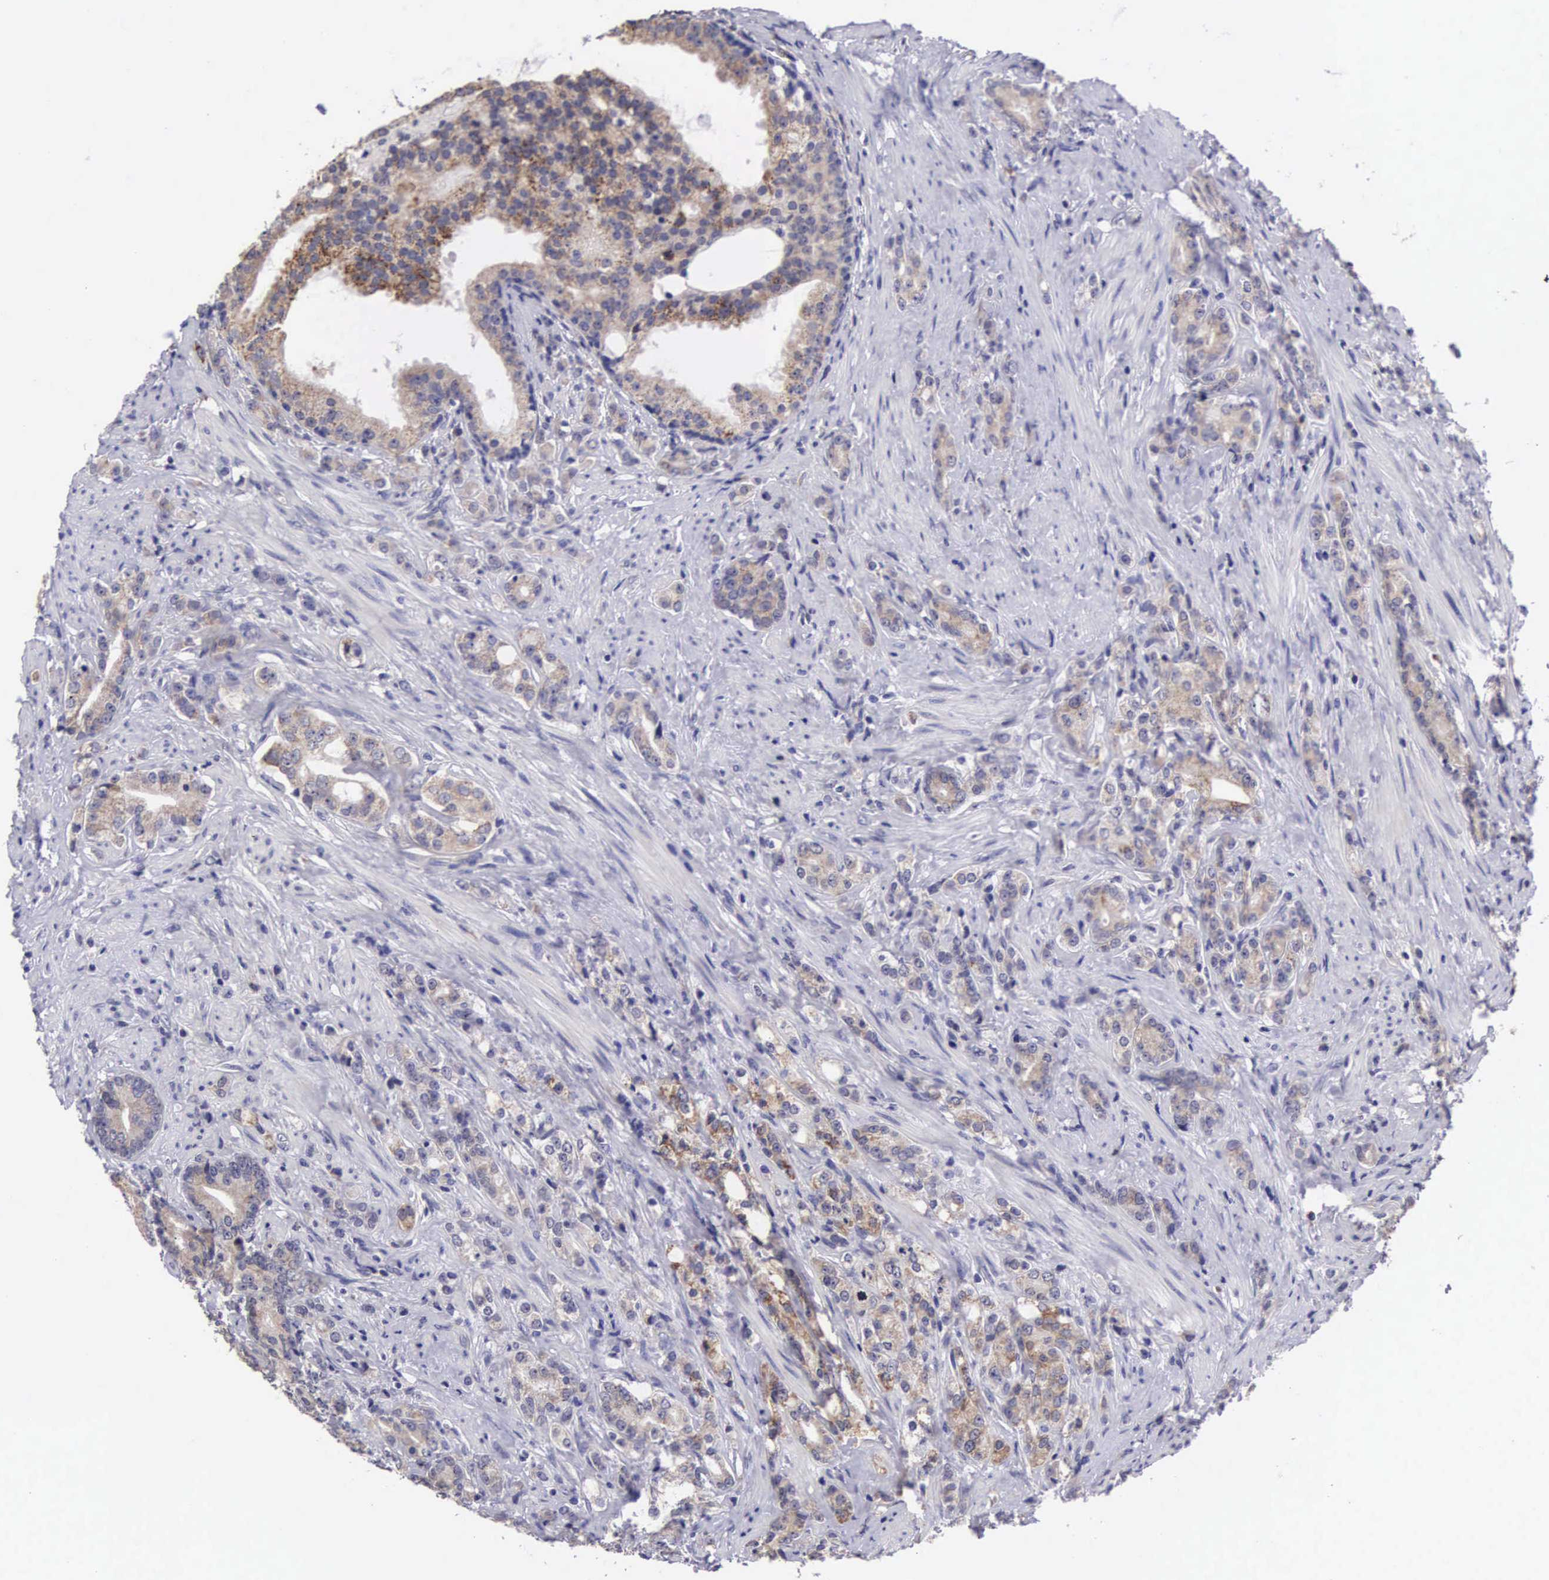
{"staining": {"intensity": "moderate", "quantity": "25%-75%", "location": "cytoplasmic/membranous"}, "tissue": "prostate cancer", "cell_type": "Tumor cells", "image_type": "cancer", "snomed": [{"axis": "morphology", "description": "Adenocarcinoma, Medium grade"}, {"axis": "topography", "description": "Prostate"}], "caption": "Tumor cells show medium levels of moderate cytoplasmic/membranous staining in about 25%-75% of cells in prostate cancer.", "gene": "ARG2", "patient": {"sex": "male", "age": 59}}